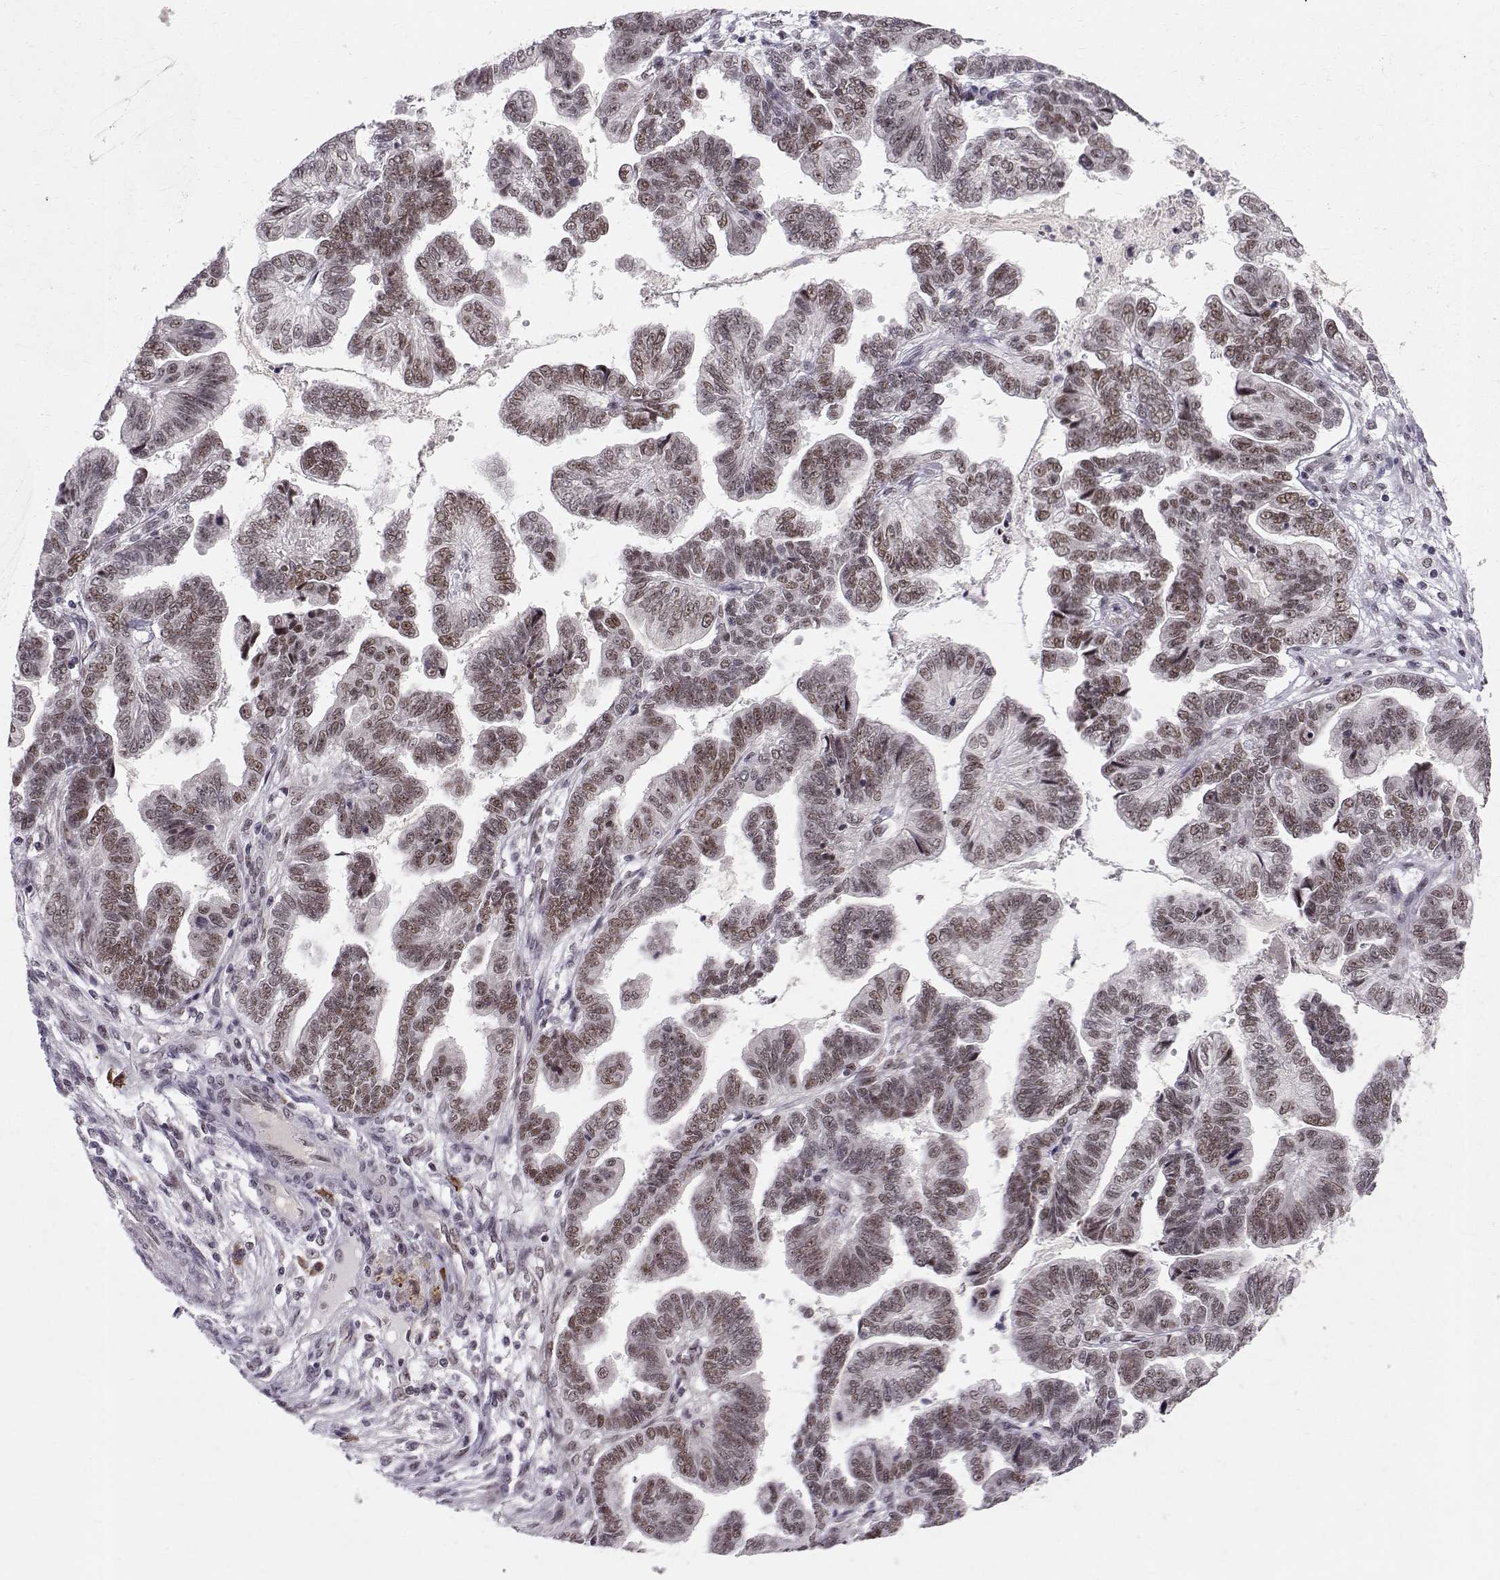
{"staining": {"intensity": "moderate", "quantity": "<25%", "location": "nuclear"}, "tissue": "stomach cancer", "cell_type": "Tumor cells", "image_type": "cancer", "snomed": [{"axis": "morphology", "description": "Adenocarcinoma, NOS"}, {"axis": "topography", "description": "Stomach"}], "caption": "Human stomach cancer stained with a protein marker demonstrates moderate staining in tumor cells.", "gene": "RPP38", "patient": {"sex": "male", "age": 83}}